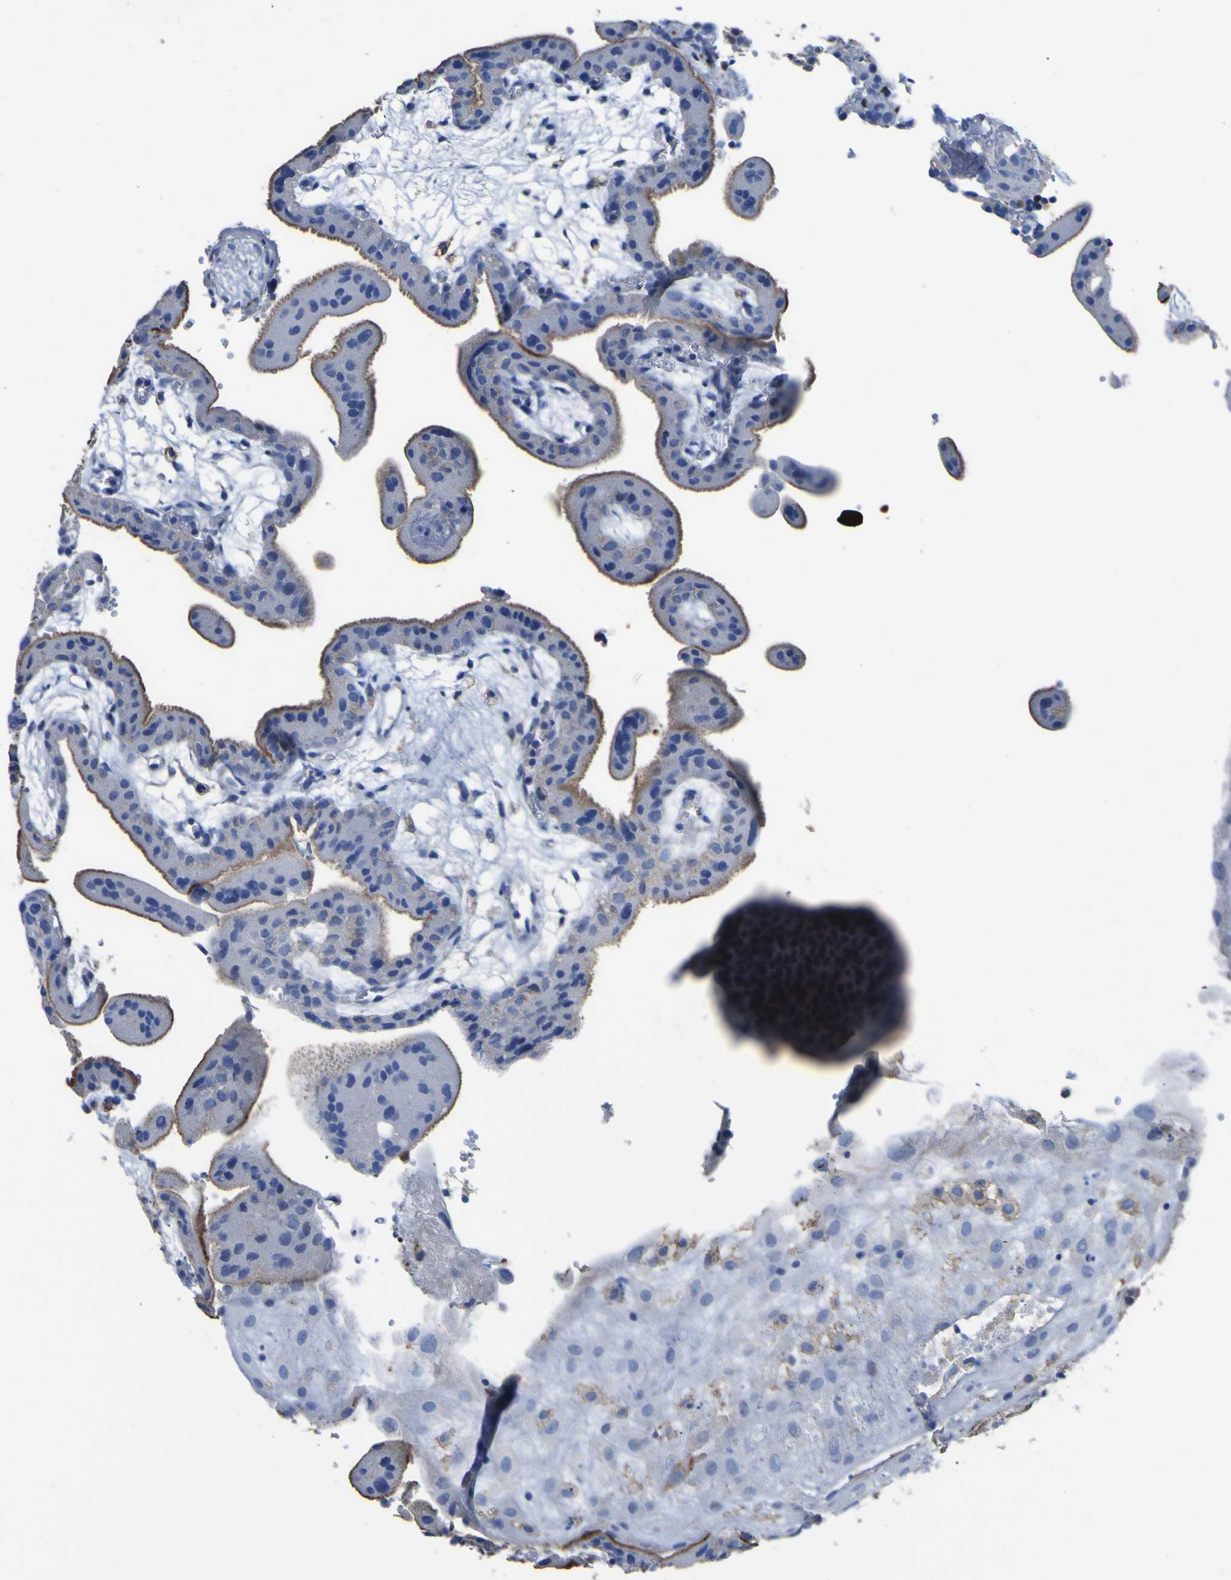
{"staining": {"intensity": "weak", "quantity": "<25%", "location": "cytoplasmic/membranous"}, "tissue": "placenta", "cell_type": "Decidual cells", "image_type": "normal", "snomed": [{"axis": "morphology", "description": "Normal tissue, NOS"}, {"axis": "topography", "description": "Placenta"}], "caption": "Immunohistochemical staining of normal human placenta displays no significant staining in decidual cells. (Immunohistochemistry, brightfield microscopy, high magnification).", "gene": "AGO4", "patient": {"sex": "female", "age": 18}}